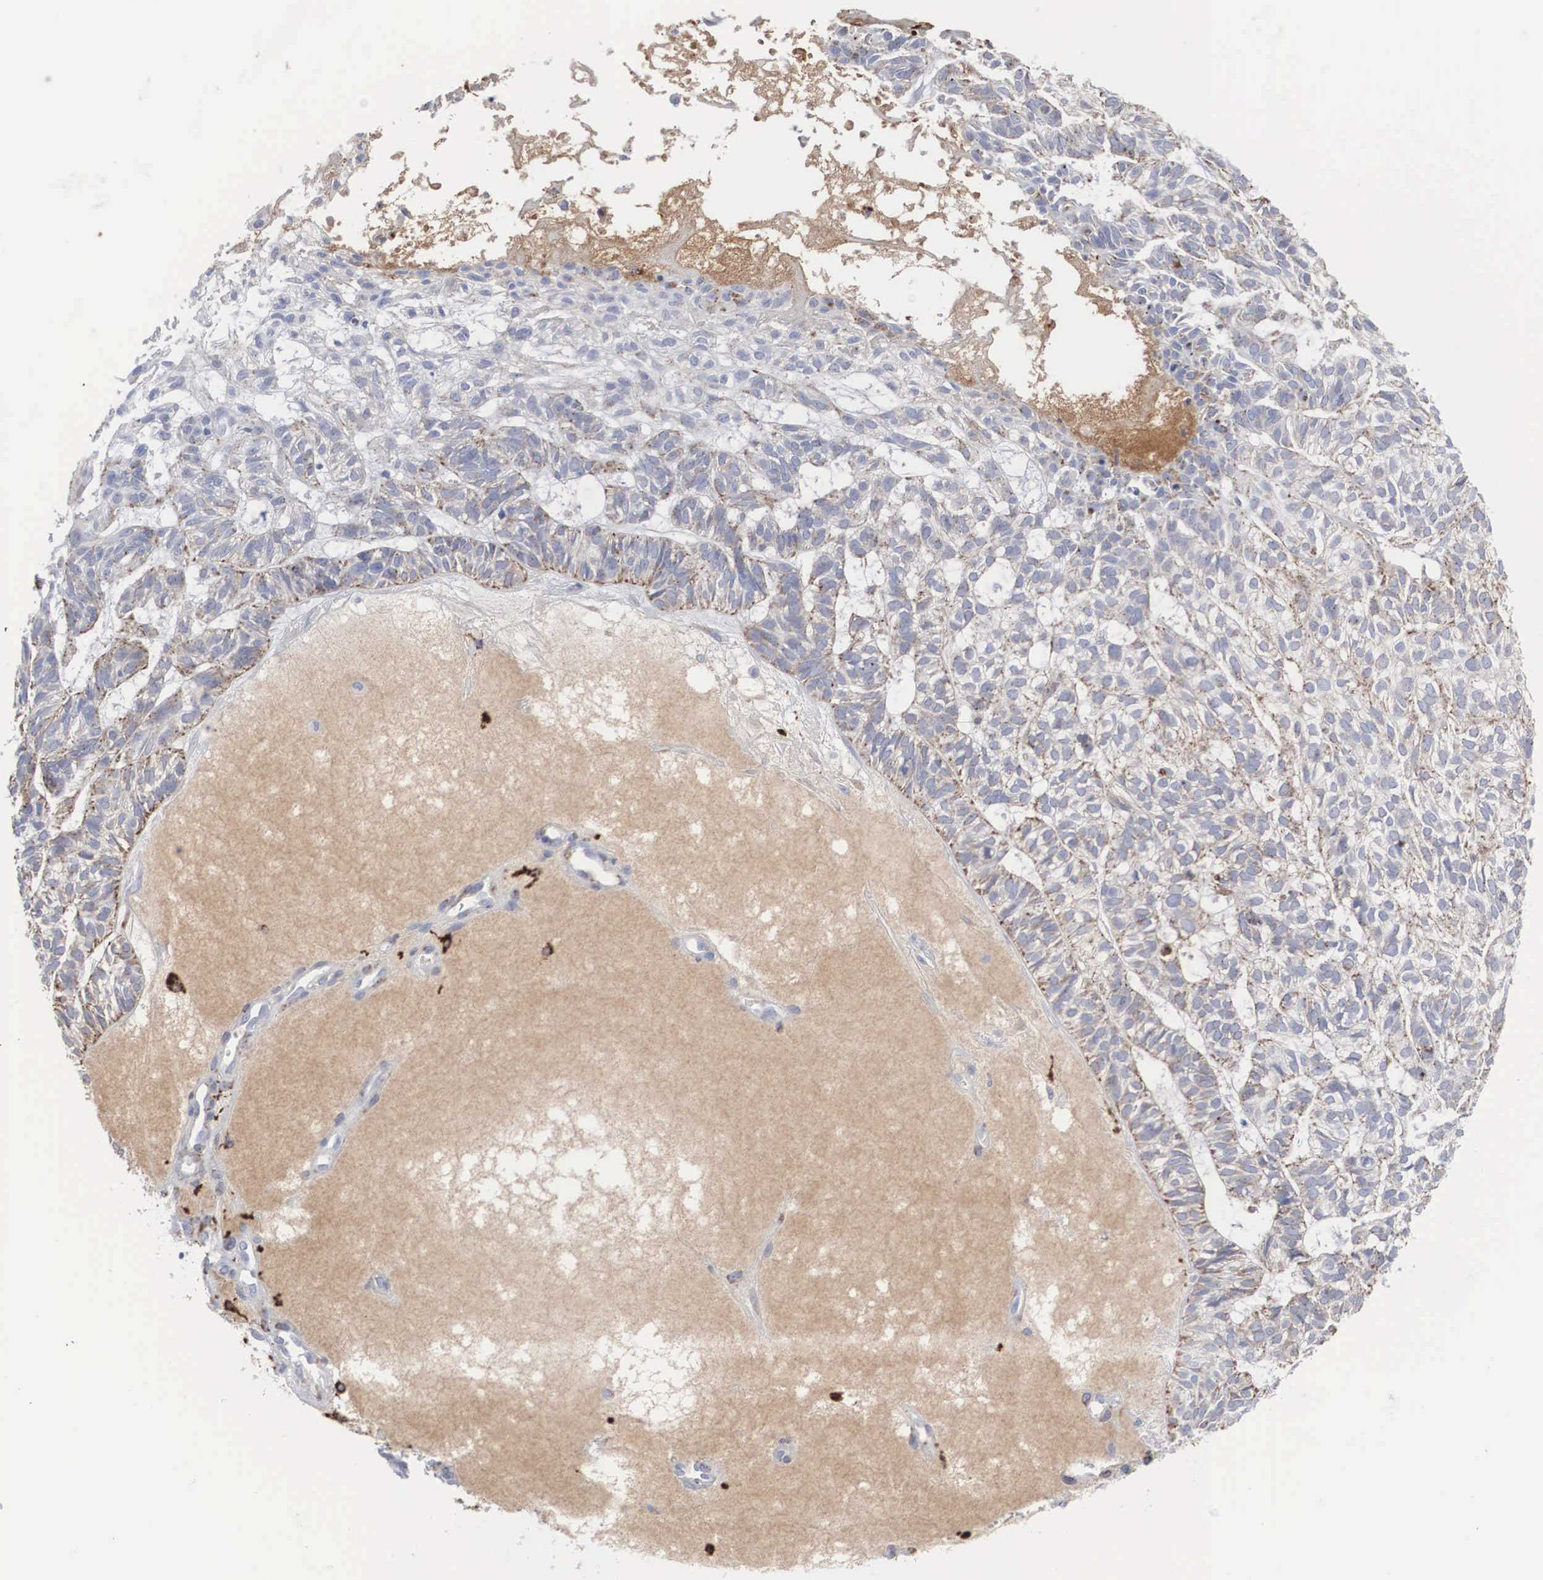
{"staining": {"intensity": "moderate", "quantity": "<25%", "location": "cytoplasmic/membranous"}, "tissue": "skin cancer", "cell_type": "Tumor cells", "image_type": "cancer", "snomed": [{"axis": "morphology", "description": "Basal cell carcinoma"}, {"axis": "topography", "description": "Skin"}], "caption": "Immunohistochemical staining of human skin cancer displays low levels of moderate cytoplasmic/membranous protein positivity in approximately <25% of tumor cells.", "gene": "LGALS3BP", "patient": {"sex": "male", "age": 75}}